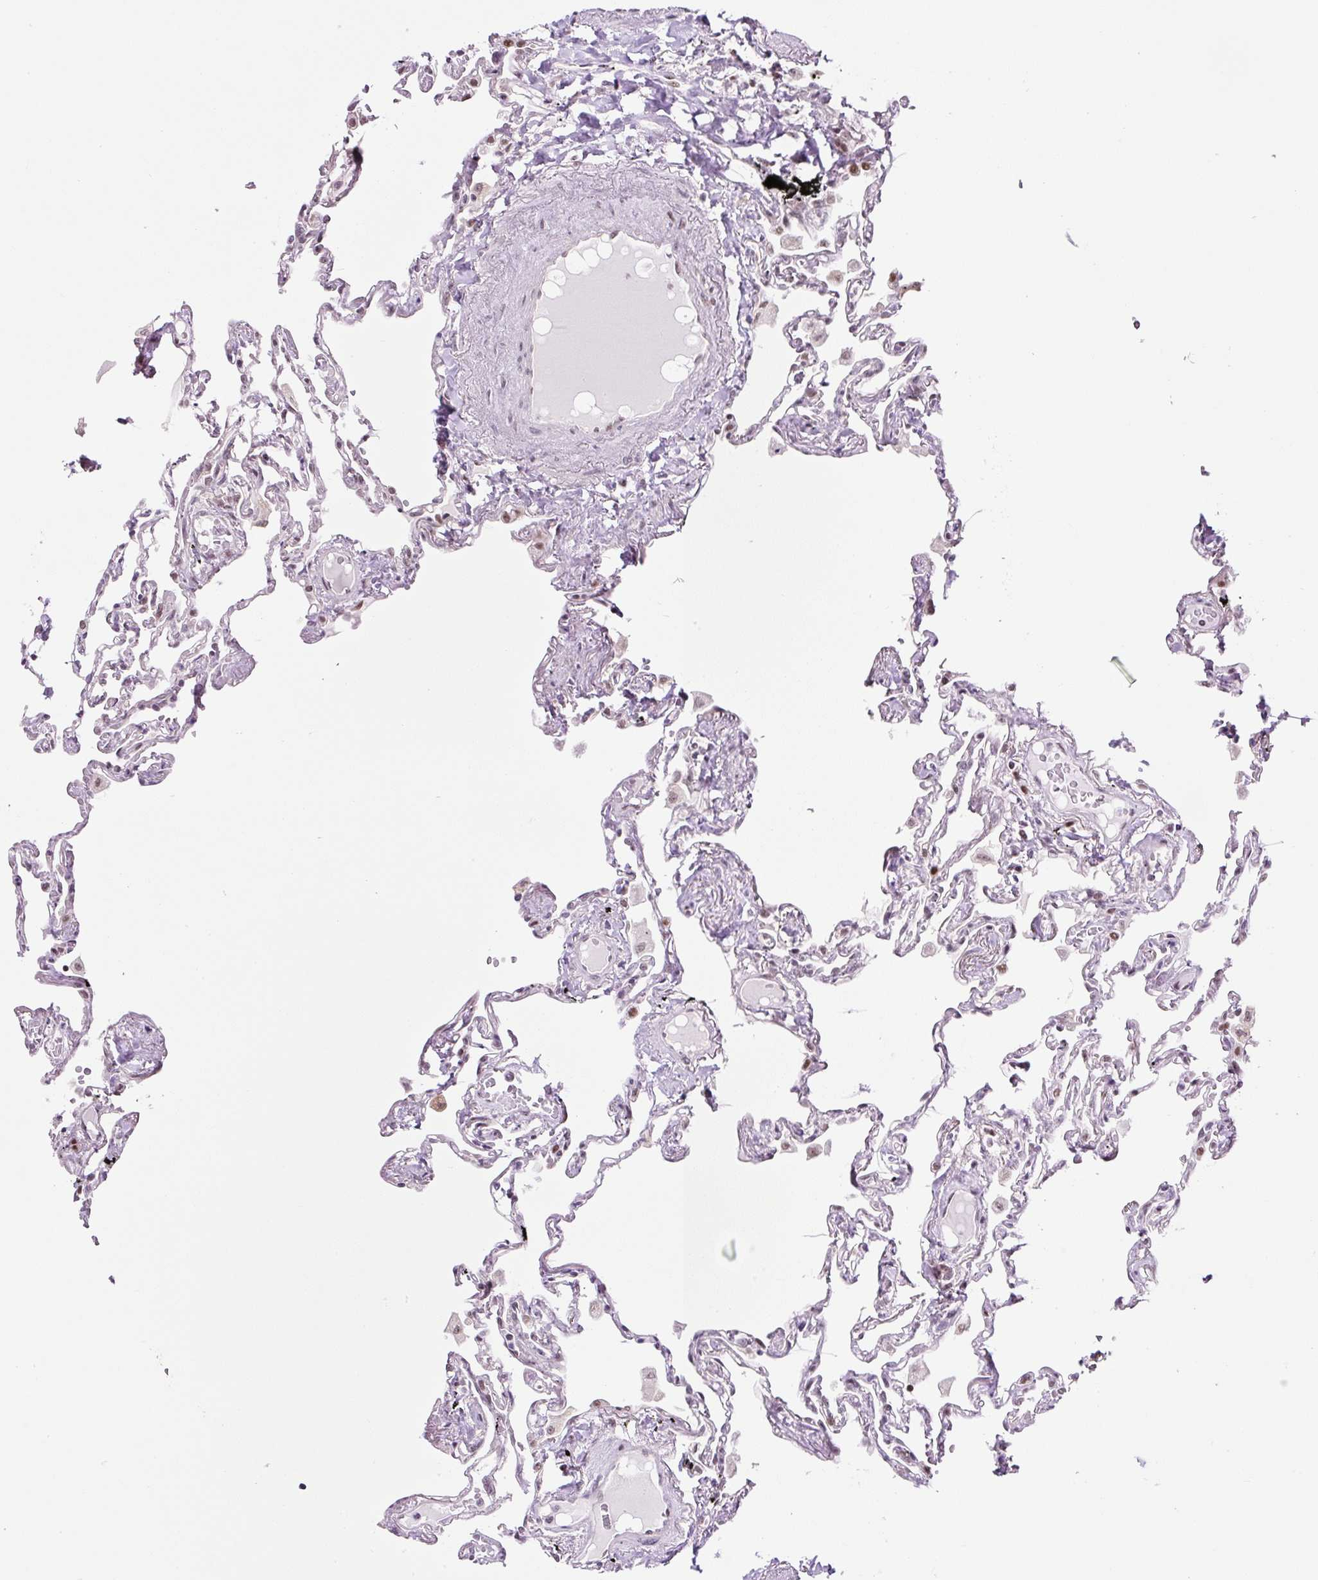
{"staining": {"intensity": "moderate", "quantity": "25%-75%", "location": "nuclear"}, "tissue": "lung", "cell_type": "Alveolar cells", "image_type": "normal", "snomed": [{"axis": "morphology", "description": "Normal tissue, NOS"}, {"axis": "topography", "description": "Lung"}], "caption": "Immunohistochemistry (IHC) micrograph of benign human lung stained for a protein (brown), which exhibits medium levels of moderate nuclear positivity in approximately 25%-75% of alveolar cells.", "gene": "TAF1A", "patient": {"sex": "female", "age": 67}}